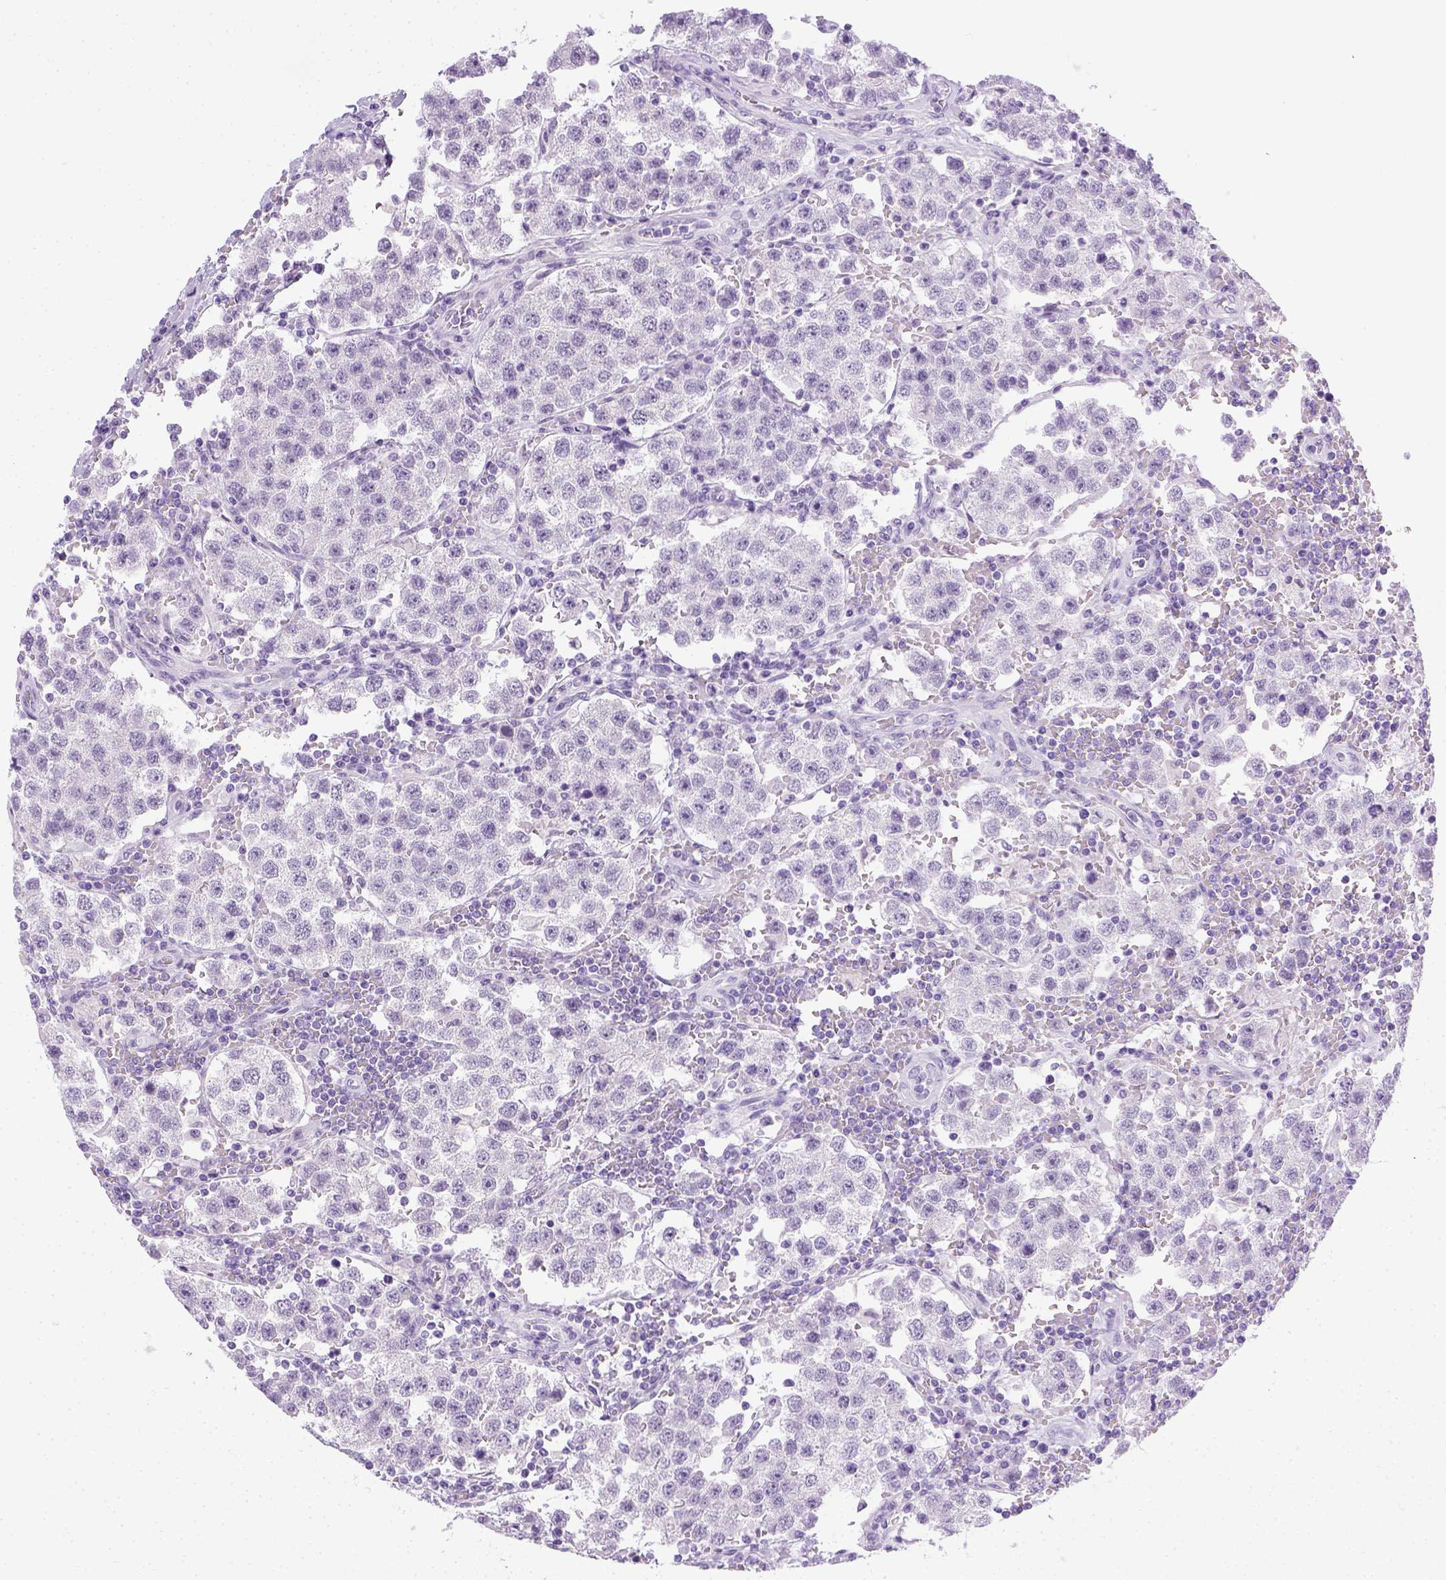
{"staining": {"intensity": "negative", "quantity": "none", "location": "none"}, "tissue": "testis cancer", "cell_type": "Tumor cells", "image_type": "cancer", "snomed": [{"axis": "morphology", "description": "Seminoma, NOS"}, {"axis": "topography", "description": "Testis"}], "caption": "Protein analysis of testis cancer exhibits no significant positivity in tumor cells. Brightfield microscopy of IHC stained with DAB (3,3'-diaminobenzidine) (brown) and hematoxylin (blue), captured at high magnification.", "gene": "LGSN", "patient": {"sex": "male", "age": 37}}